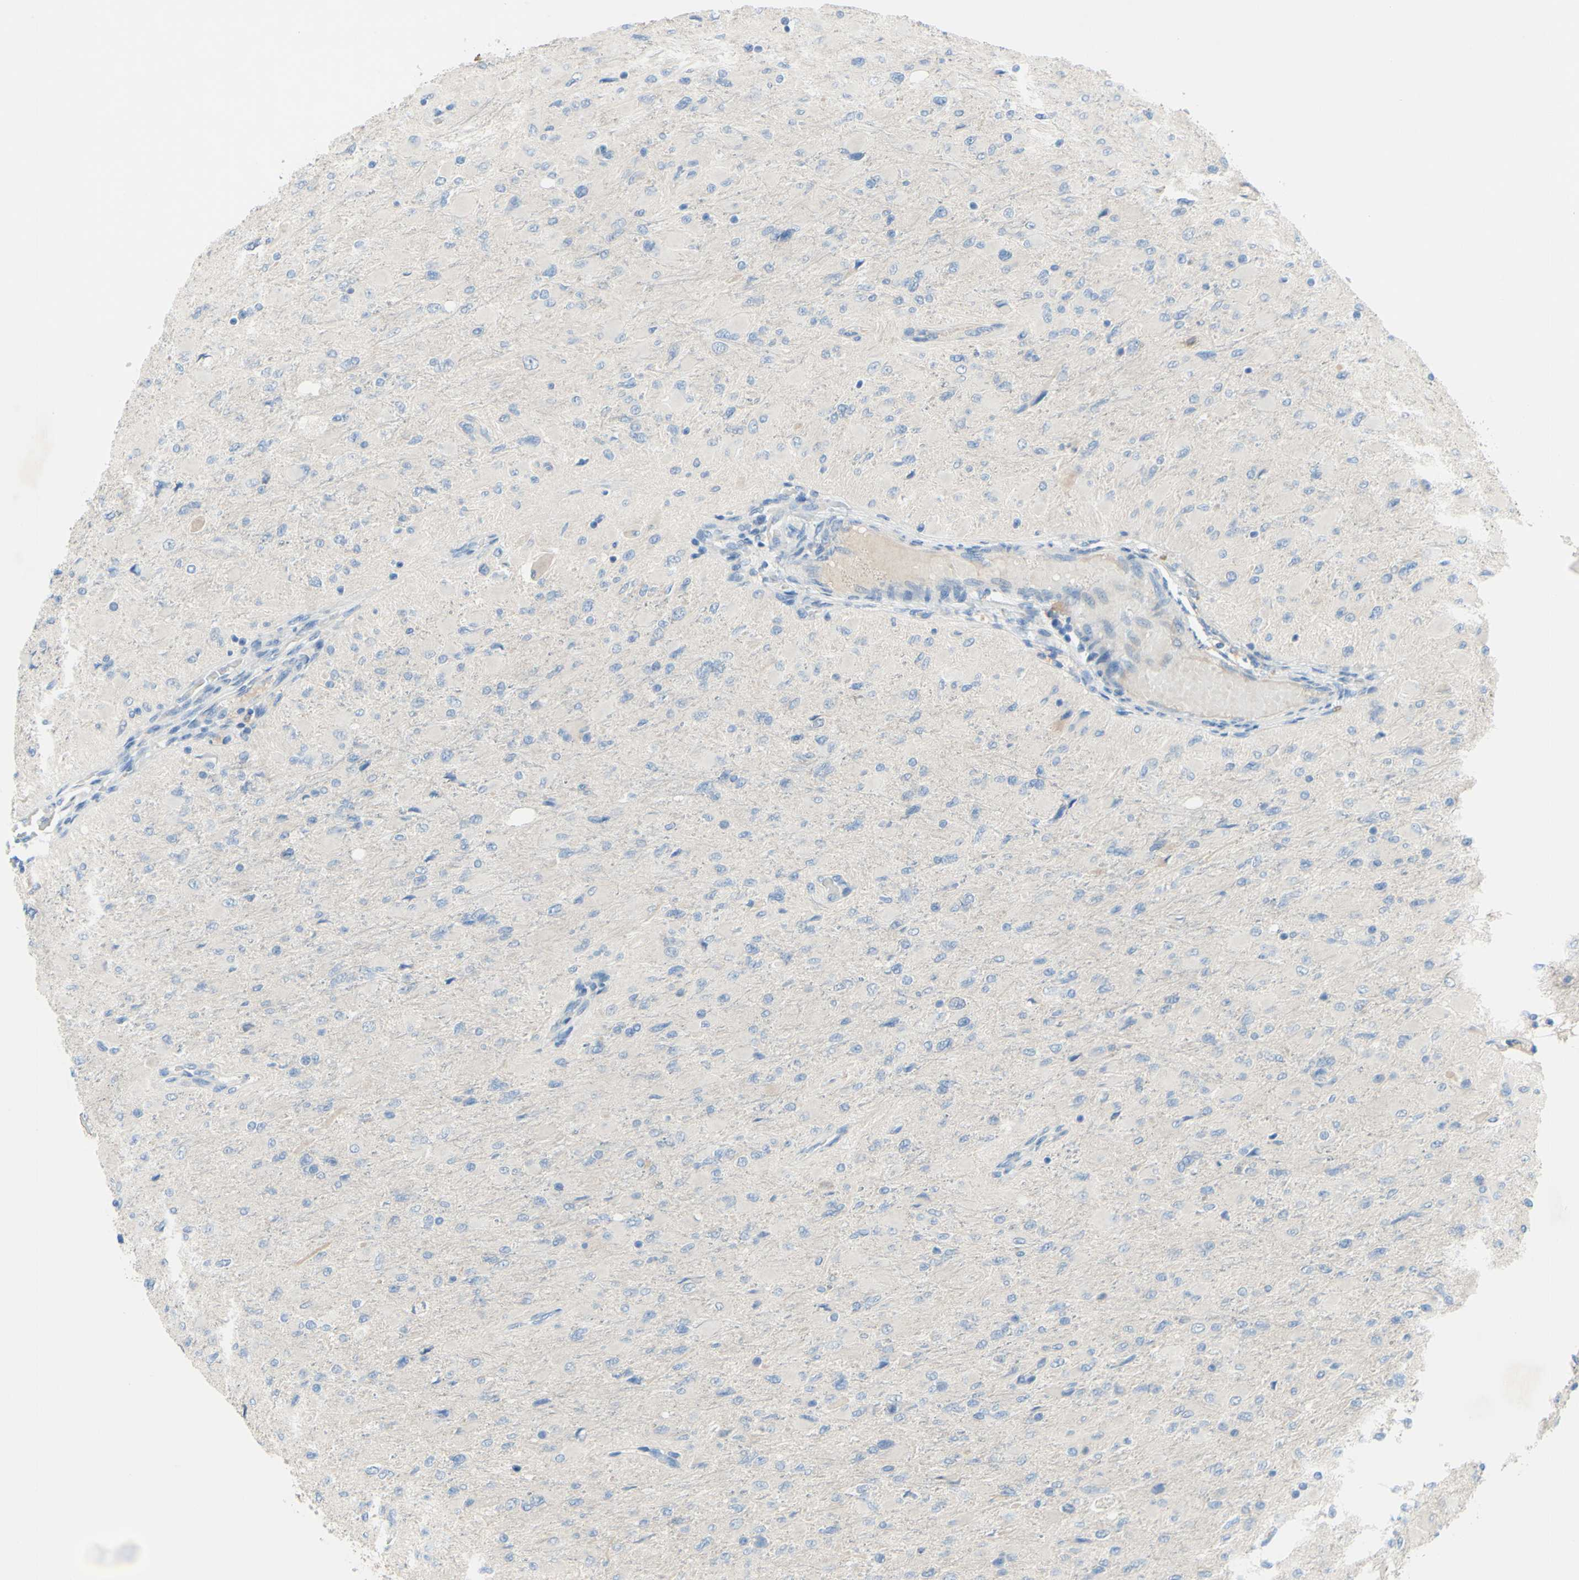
{"staining": {"intensity": "negative", "quantity": "none", "location": "none"}, "tissue": "glioma", "cell_type": "Tumor cells", "image_type": "cancer", "snomed": [{"axis": "morphology", "description": "Glioma, malignant, High grade"}, {"axis": "topography", "description": "Cerebral cortex"}], "caption": "High power microscopy photomicrograph of an IHC micrograph of glioma, revealing no significant staining in tumor cells. (Immunohistochemistry, brightfield microscopy, high magnification).", "gene": "FDFT1", "patient": {"sex": "female", "age": 36}}